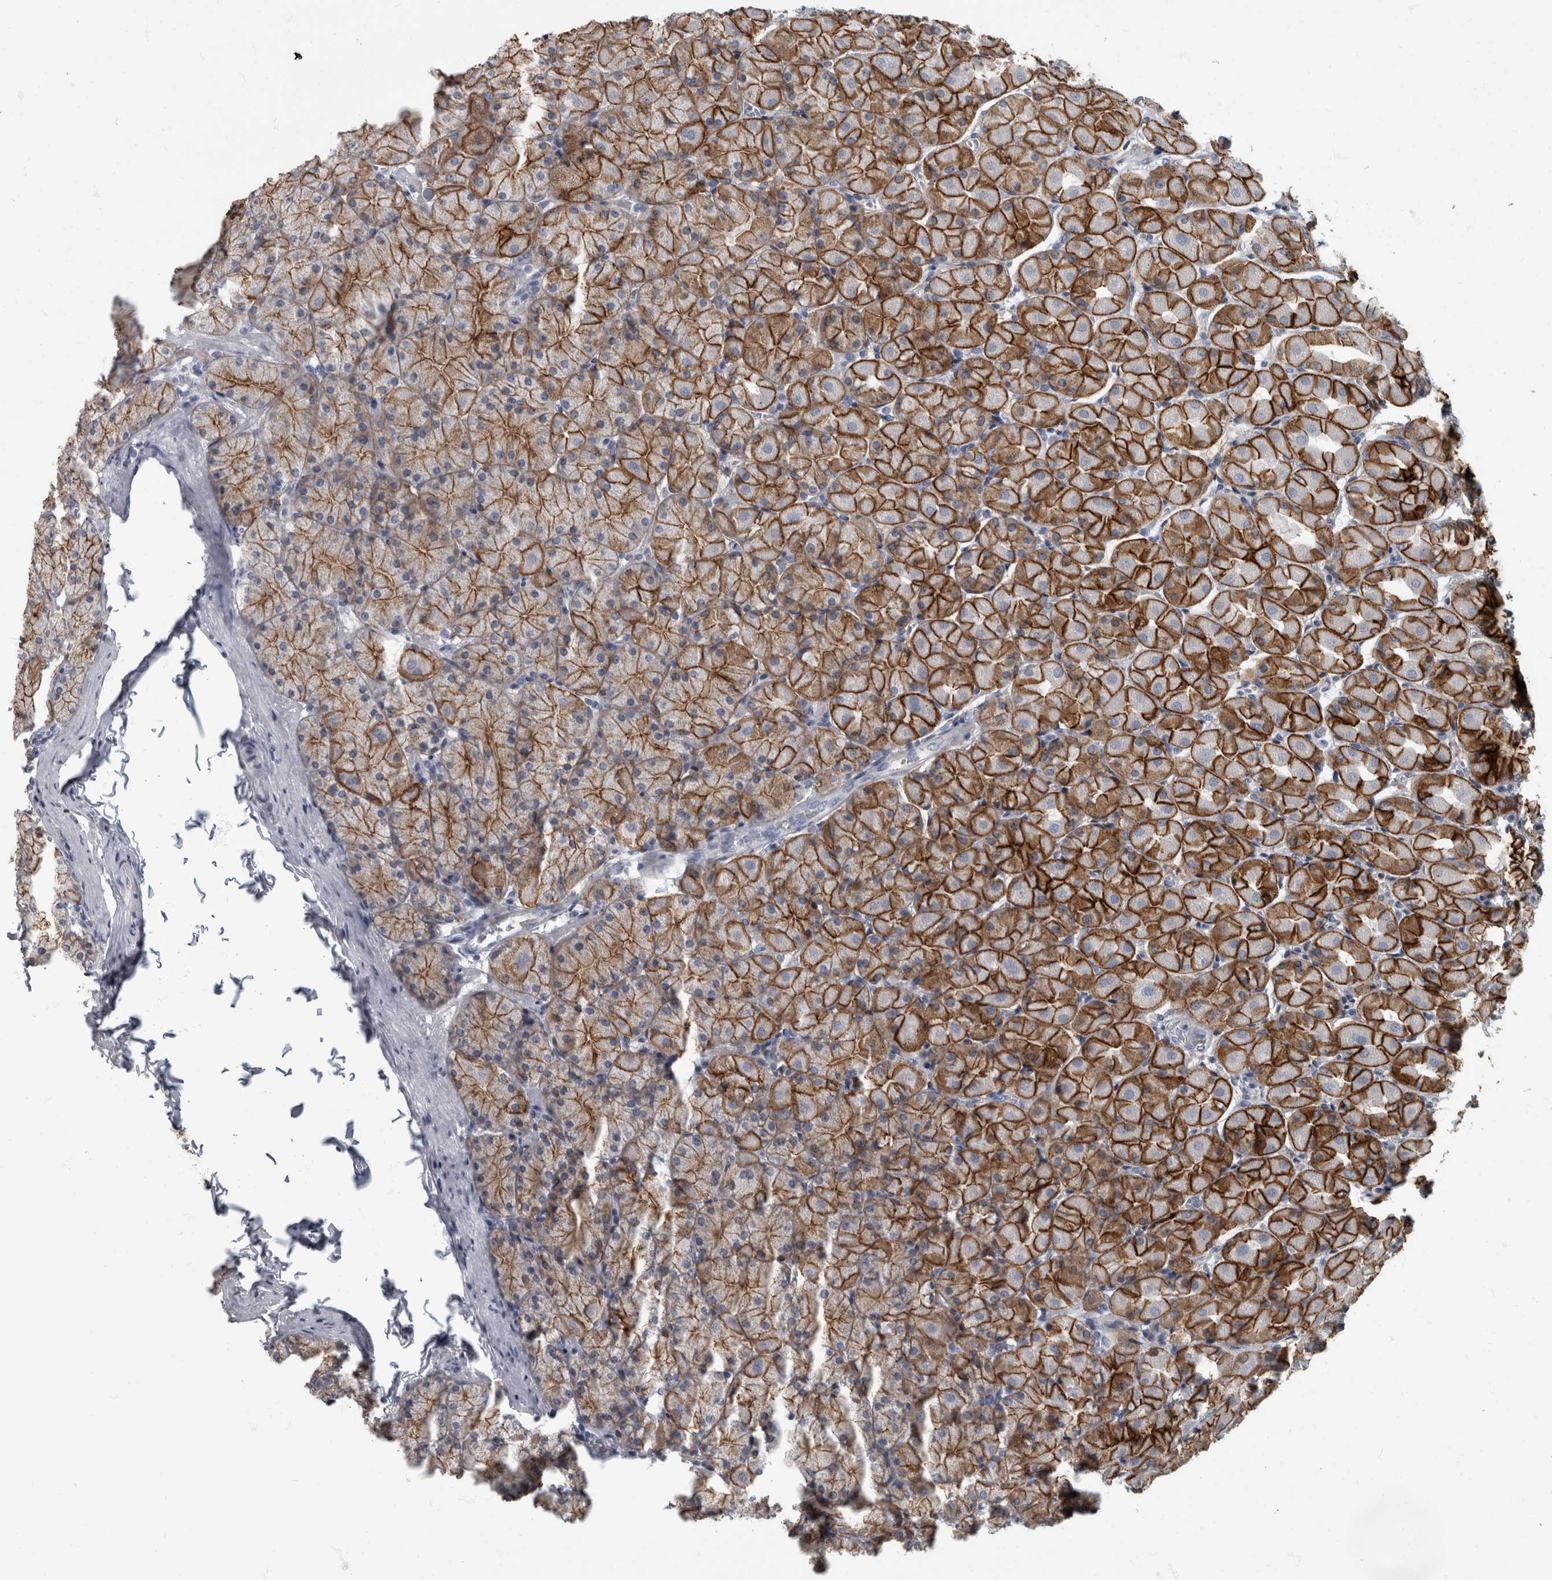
{"staining": {"intensity": "strong", "quantity": ">75%", "location": "cytoplasmic/membranous"}, "tissue": "stomach", "cell_type": "Glandular cells", "image_type": "normal", "snomed": [{"axis": "morphology", "description": "Normal tissue, NOS"}, {"axis": "topography", "description": "Stomach, upper"}], "caption": "Immunohistochemical staining of benign stomach displays strong cytoplasmic/membranous protein expression in approximately >75% of glandular cells.", "gene": "DSG2", "patient": {"sex": "female", "age": 56}}